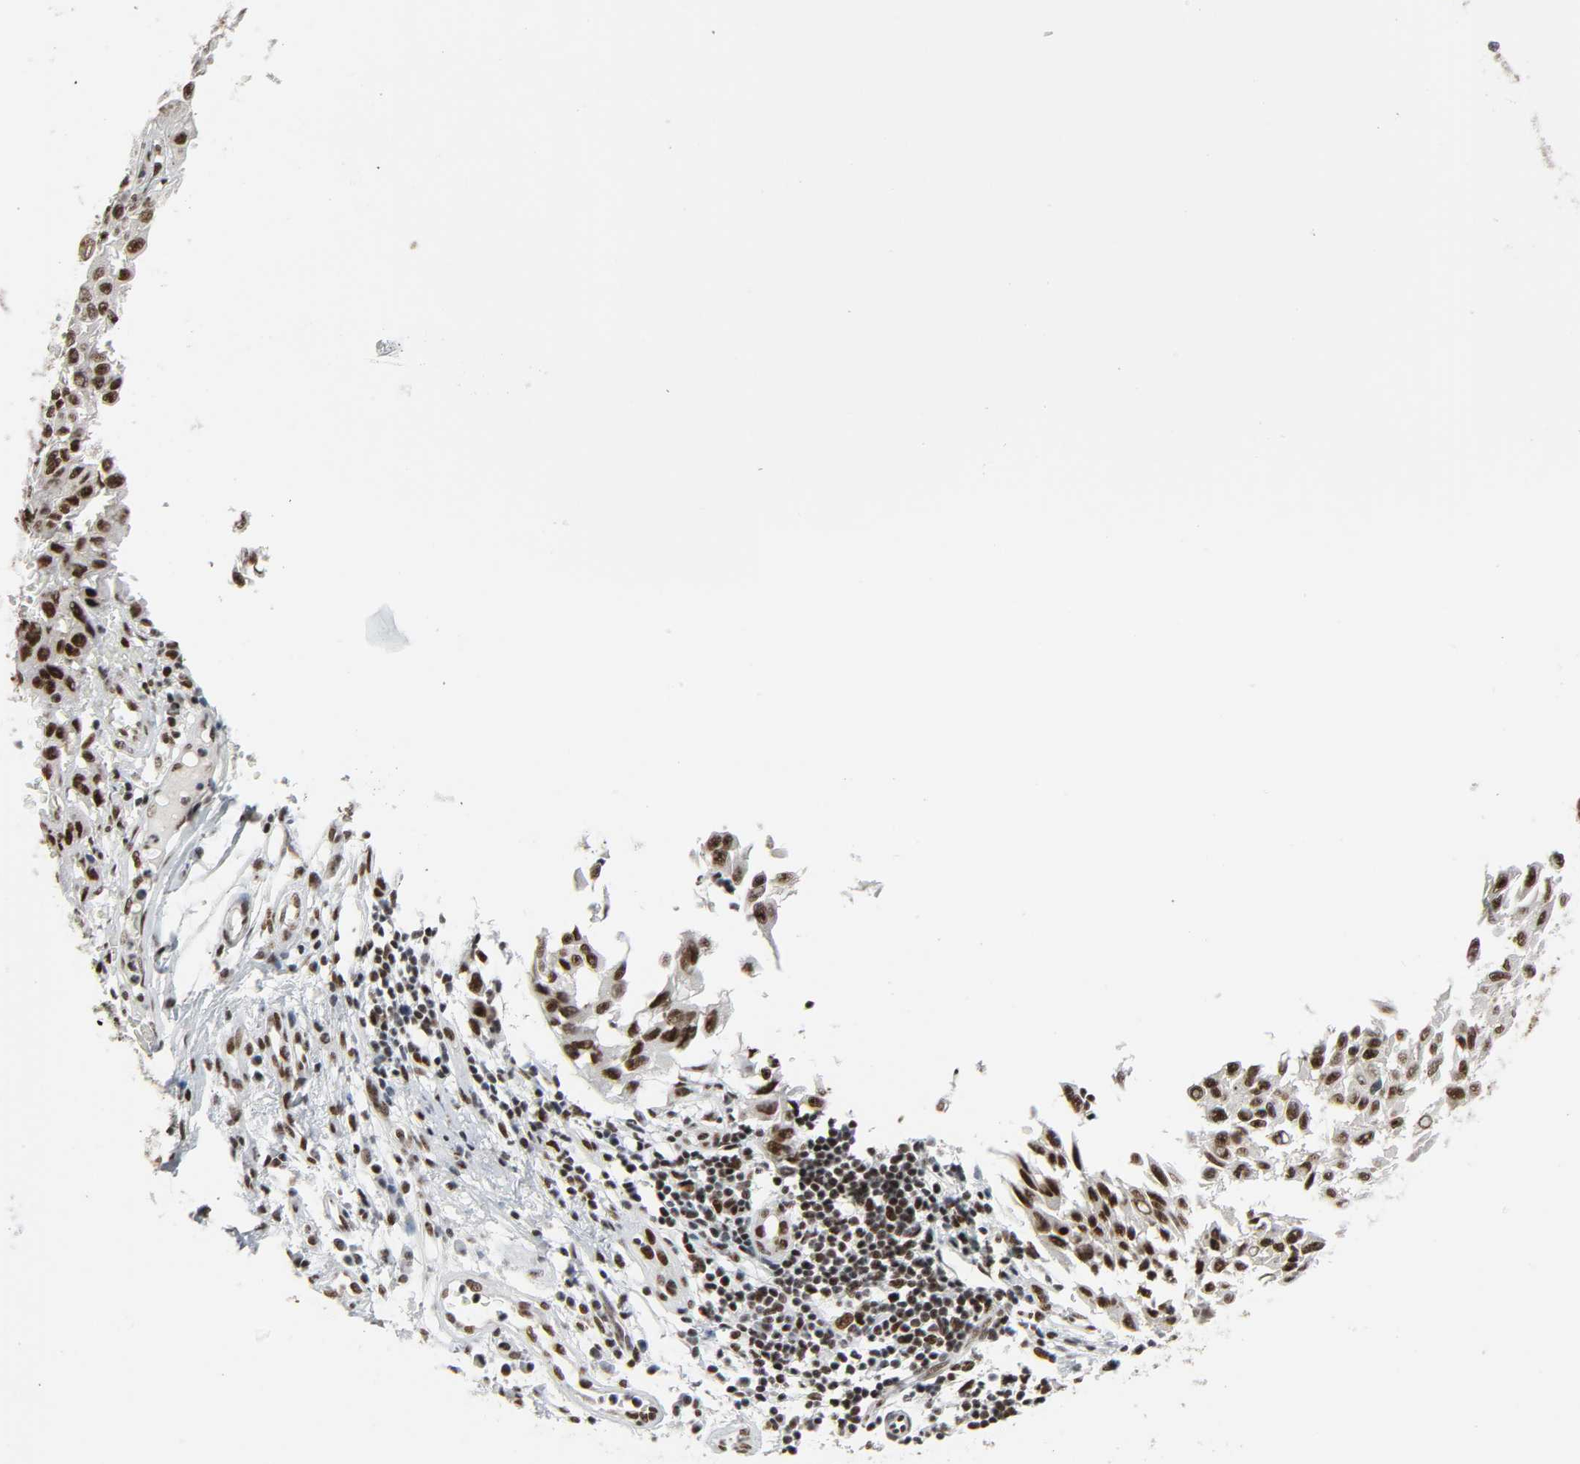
{"staining": {"intensity": "strong", "quantity": ">75%", "location": "nuclear"}, "tissue": "melanoma", "cell_type": "Tumor cells", "image_type": "cancer", "snomed": [{"axis": "morphology", "description": "Malignant melanoma, NOS"}, {"axis": "topography", "description": "Skin"}], "caption": "Melanoma stained for a protein demonstrates strong nuclear positivity in tumor cells. Nuclei are stained in blue.", "gene": "CDK7", "patient": {"sex": "male", "age": 30}}